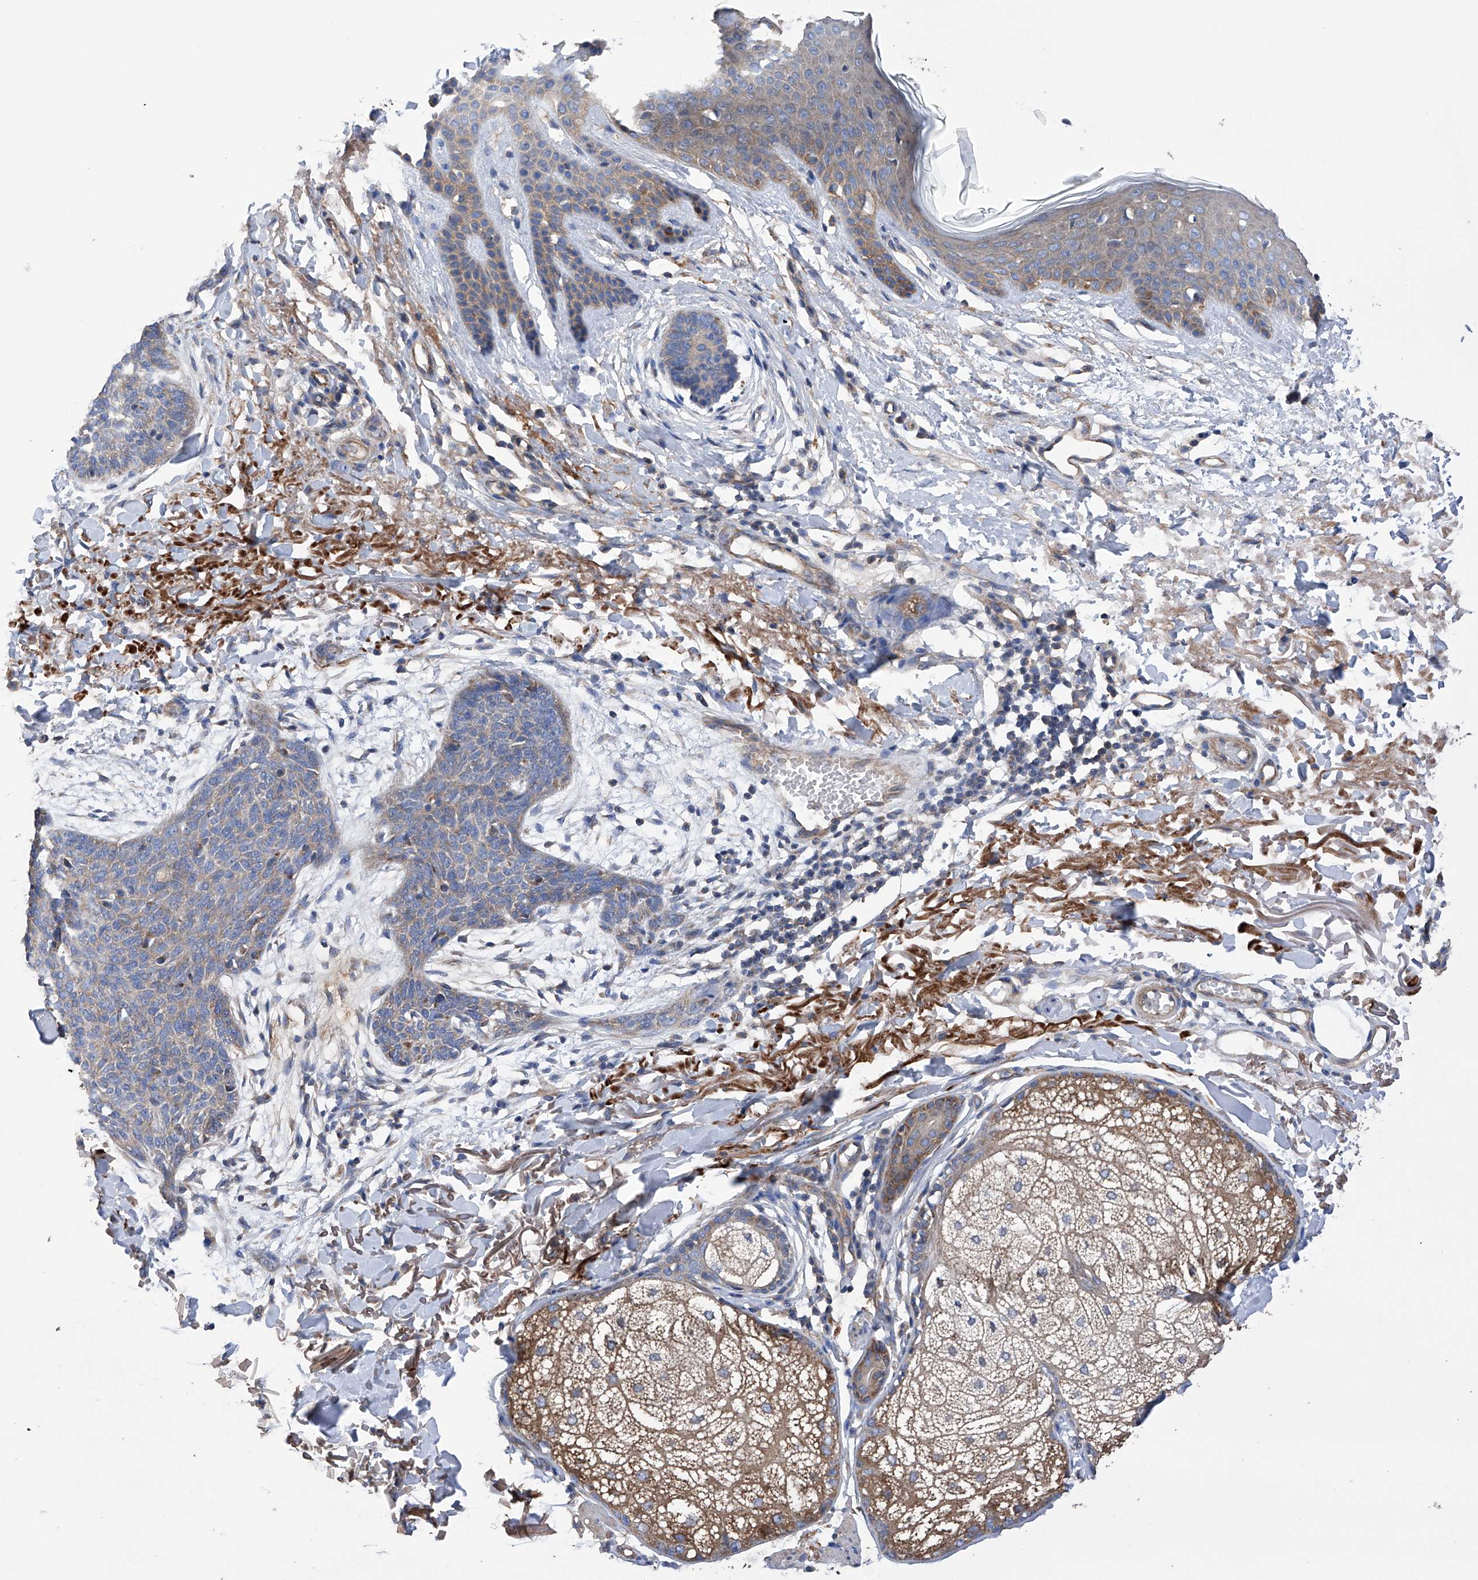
{"staining": {"intensity": "weak", "quantity": "25%-75%", "location": "cytoplasmic/membranous"}, "tissue": "skin cancer", "cell_type": "Tumor cells", "image_type": "cancer", "snomed": [{"axis": "morphology", "description": "Basal cell carcinoma"}, {"axis": "topography", "description": "Skin"}], "caption": "Skin cancer stained for a protein exhibits weak cytoplasmic/membranous positivity in tumor cells. (DAB = brown stain, brightfield microscopy at high magnification).", "gene": "EFCAB2", "patient": {"sex": "male", "age": 85}}